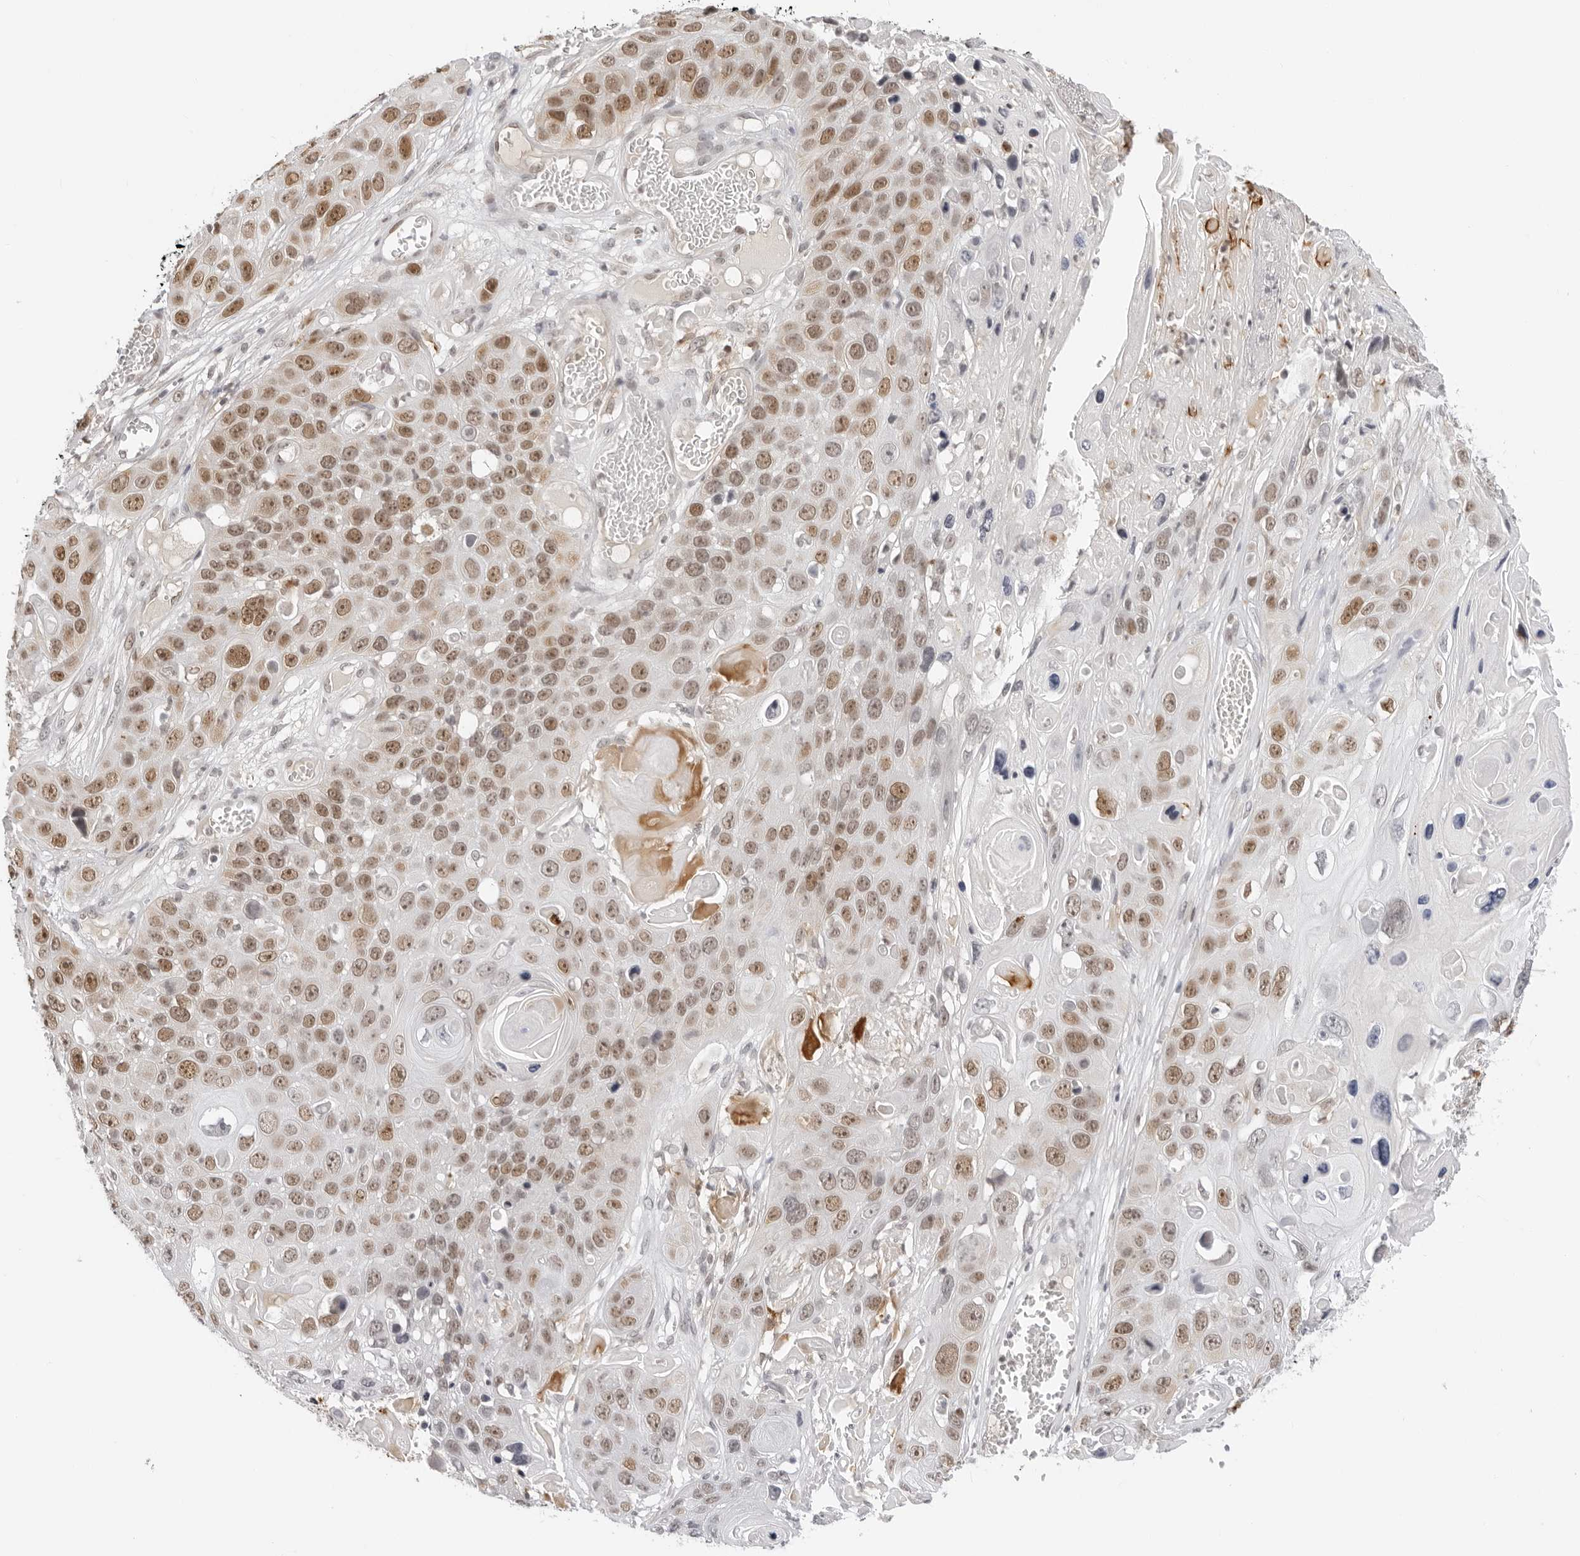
{"staining": {"intensity": "moderate", "quantity": ">75%", "location": "nuclear"}, "tissue": "skin cancer", "cell_type": "Tumor cells", "image_type": "cancer", "snomed": [{"axis": "morphology", "description": "Squamous cell carcinoma, NOS"}, {"axis": "topography", "description": "Skin"}], "caption": "A brown stain shows moderate nuclear positivity of a protein in squamous cell carcinoma (skin) tumor cells.", "gene": "MSH6", "patient": {"sex": "male", "age": 55}}